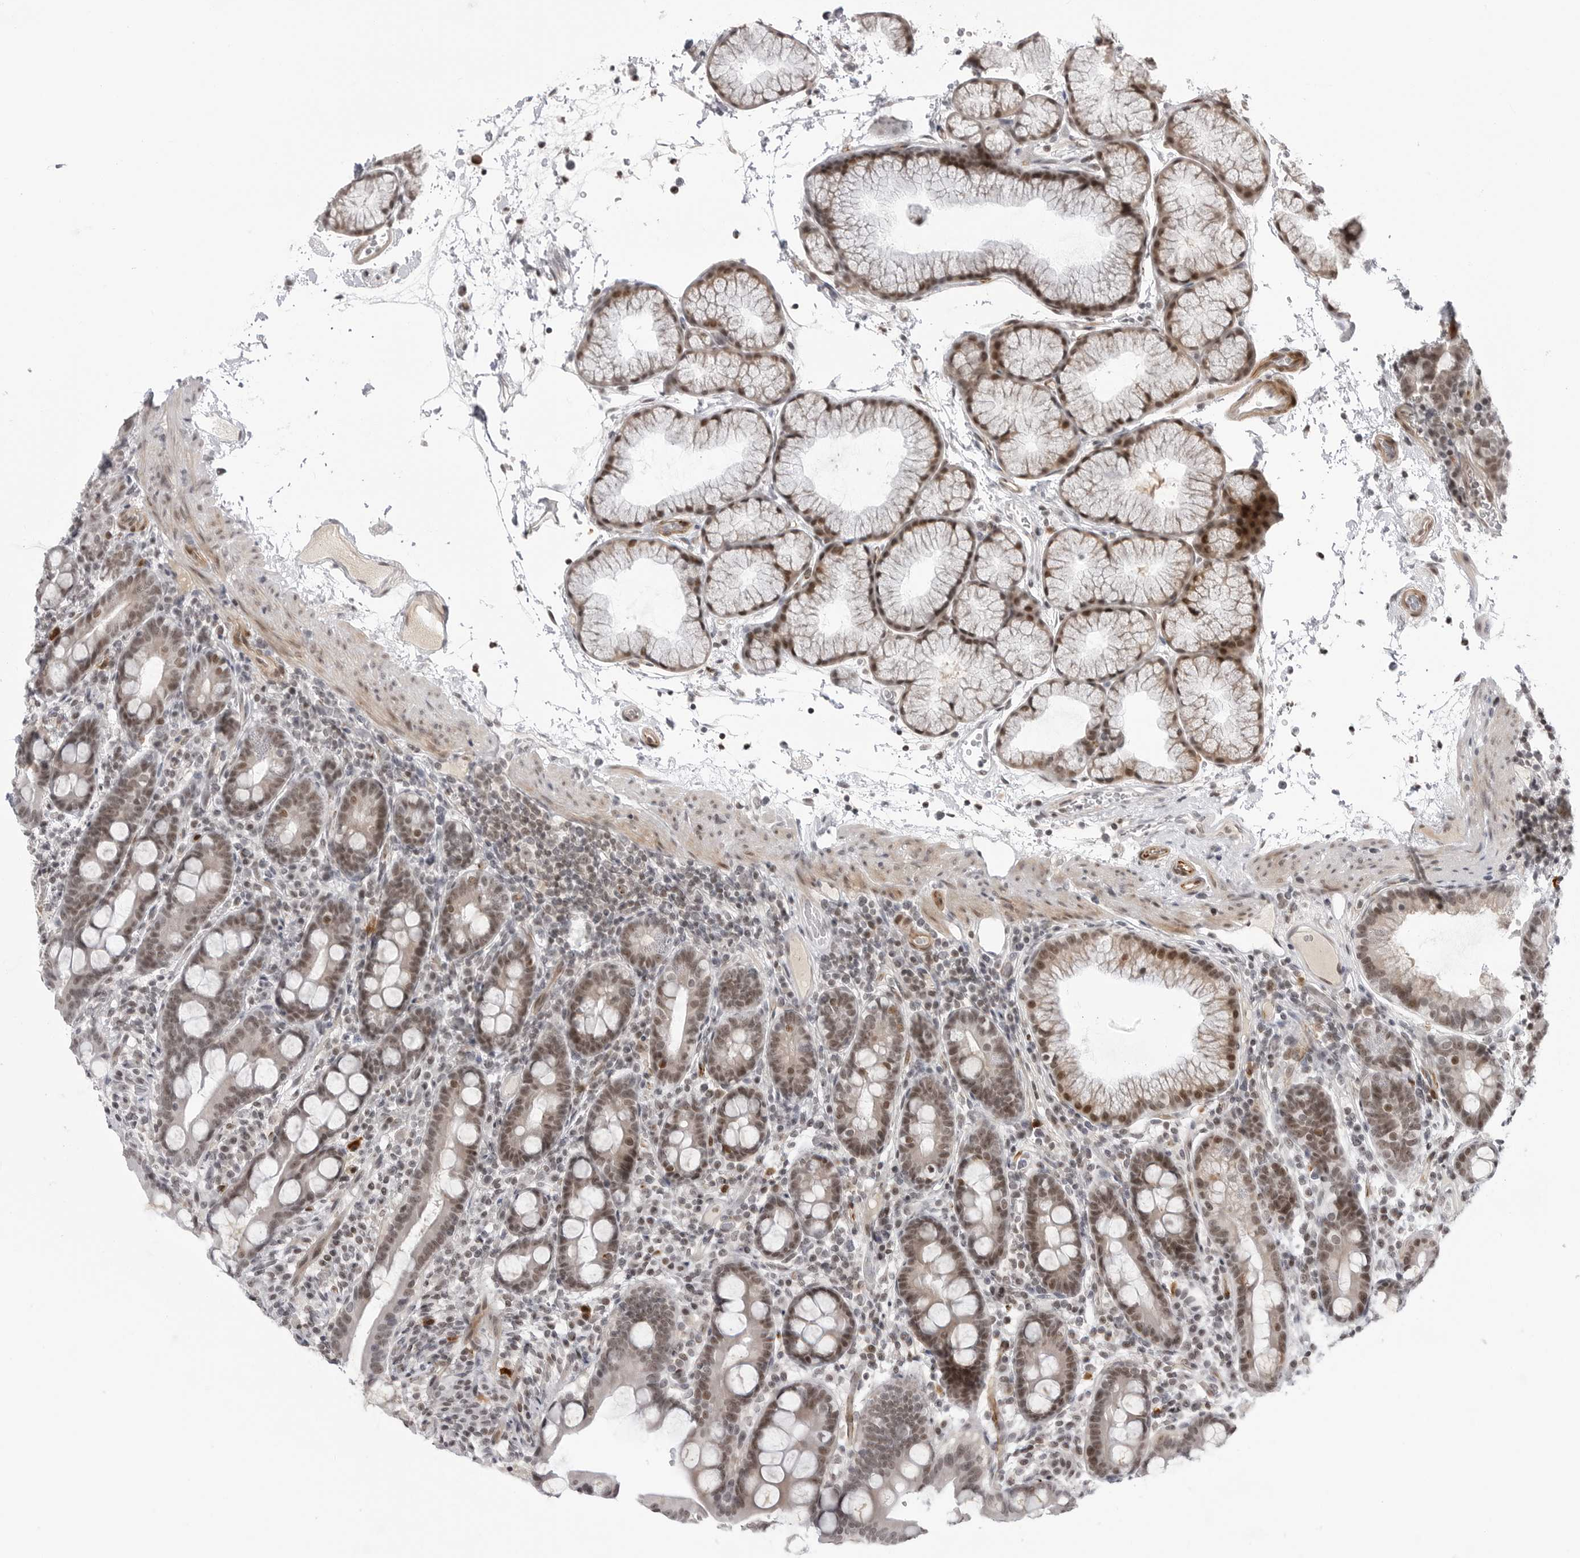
{"staining": {"intensity": "moderate", "quantity": "25%-75%", "location": "nuclear"}, "tissue": "duodenum", "cell_type": "Glandular cells", "image_type": "normal", "snomed": [{"axis": "morphology", "description": "Normal tissue, NOS"}, {"axis": "topography", "description": "Duodenum"}], "caption": "Immunohistochemistry (IHC) histopathology image of normal duodenum: human duodenum stained using immunohistochemistry exhibits medium levels of moderate protein expression localized specifically in the nuclear of glandular cells, appearing as a nuclear brown color.", "gene": "TRIM66", "patient": {"sex": "male", "age": 54}}